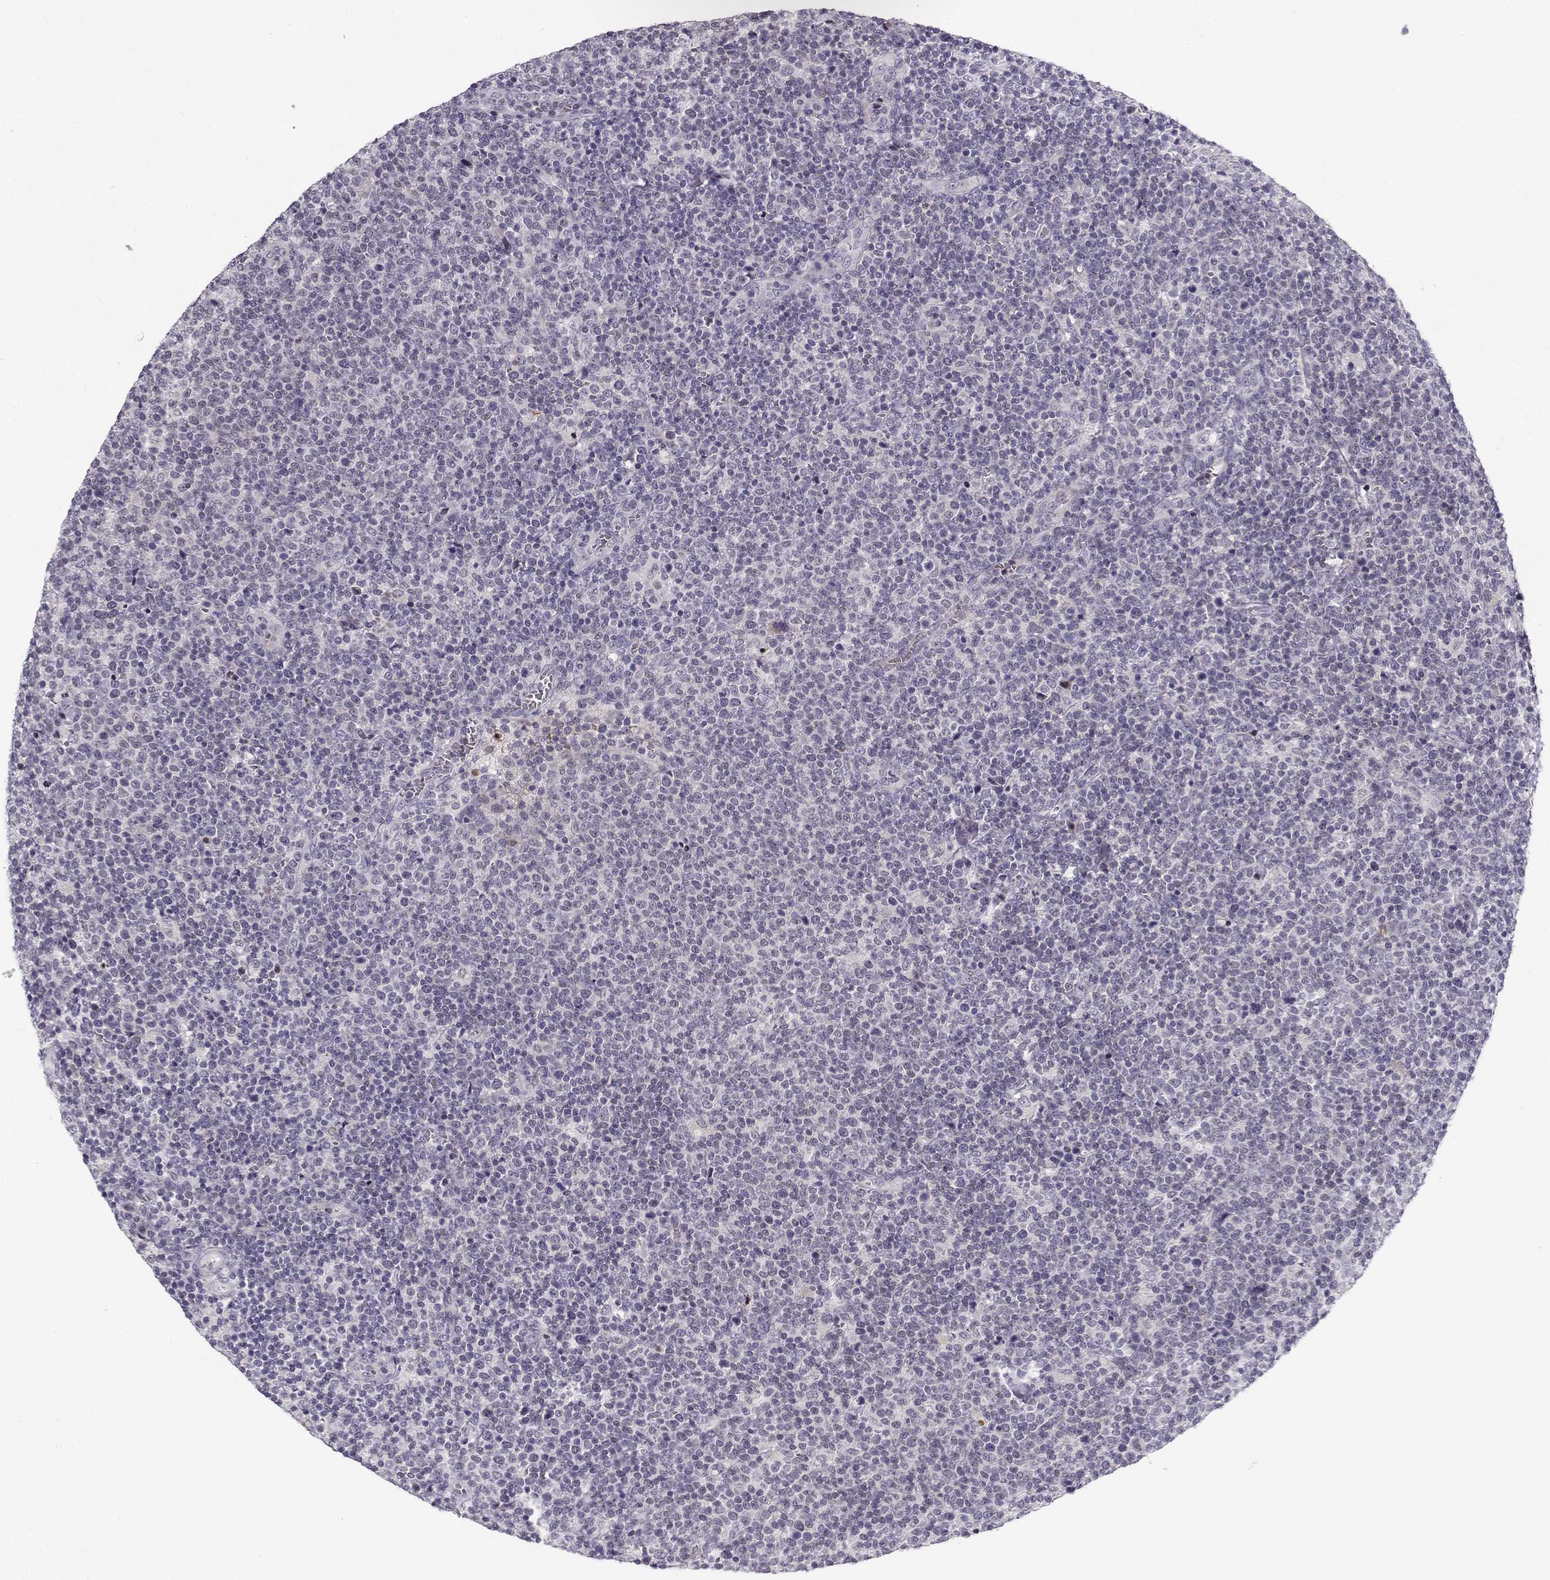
{"staining": {"intensity": "negative", "quantity": "none", "location": "none"}, "tissue": "lymphoma", "cell_type": "Tumor cells", "image_type": "cancer", "snomed": [{"axis": "morphology", "description": "Malignant lymphoma, non-Hodgkin's type, High grade"}, {"axis": "topography", "description": "Lymph node"}], "caption": "Malignant lymphoma, non-Hodgkin's type (high-grade) was stained to show a protein in brown. There is no significant positivity in tumor cells.", "gene": "DDX25", "patient": {"sex": "male", "age": 61}}